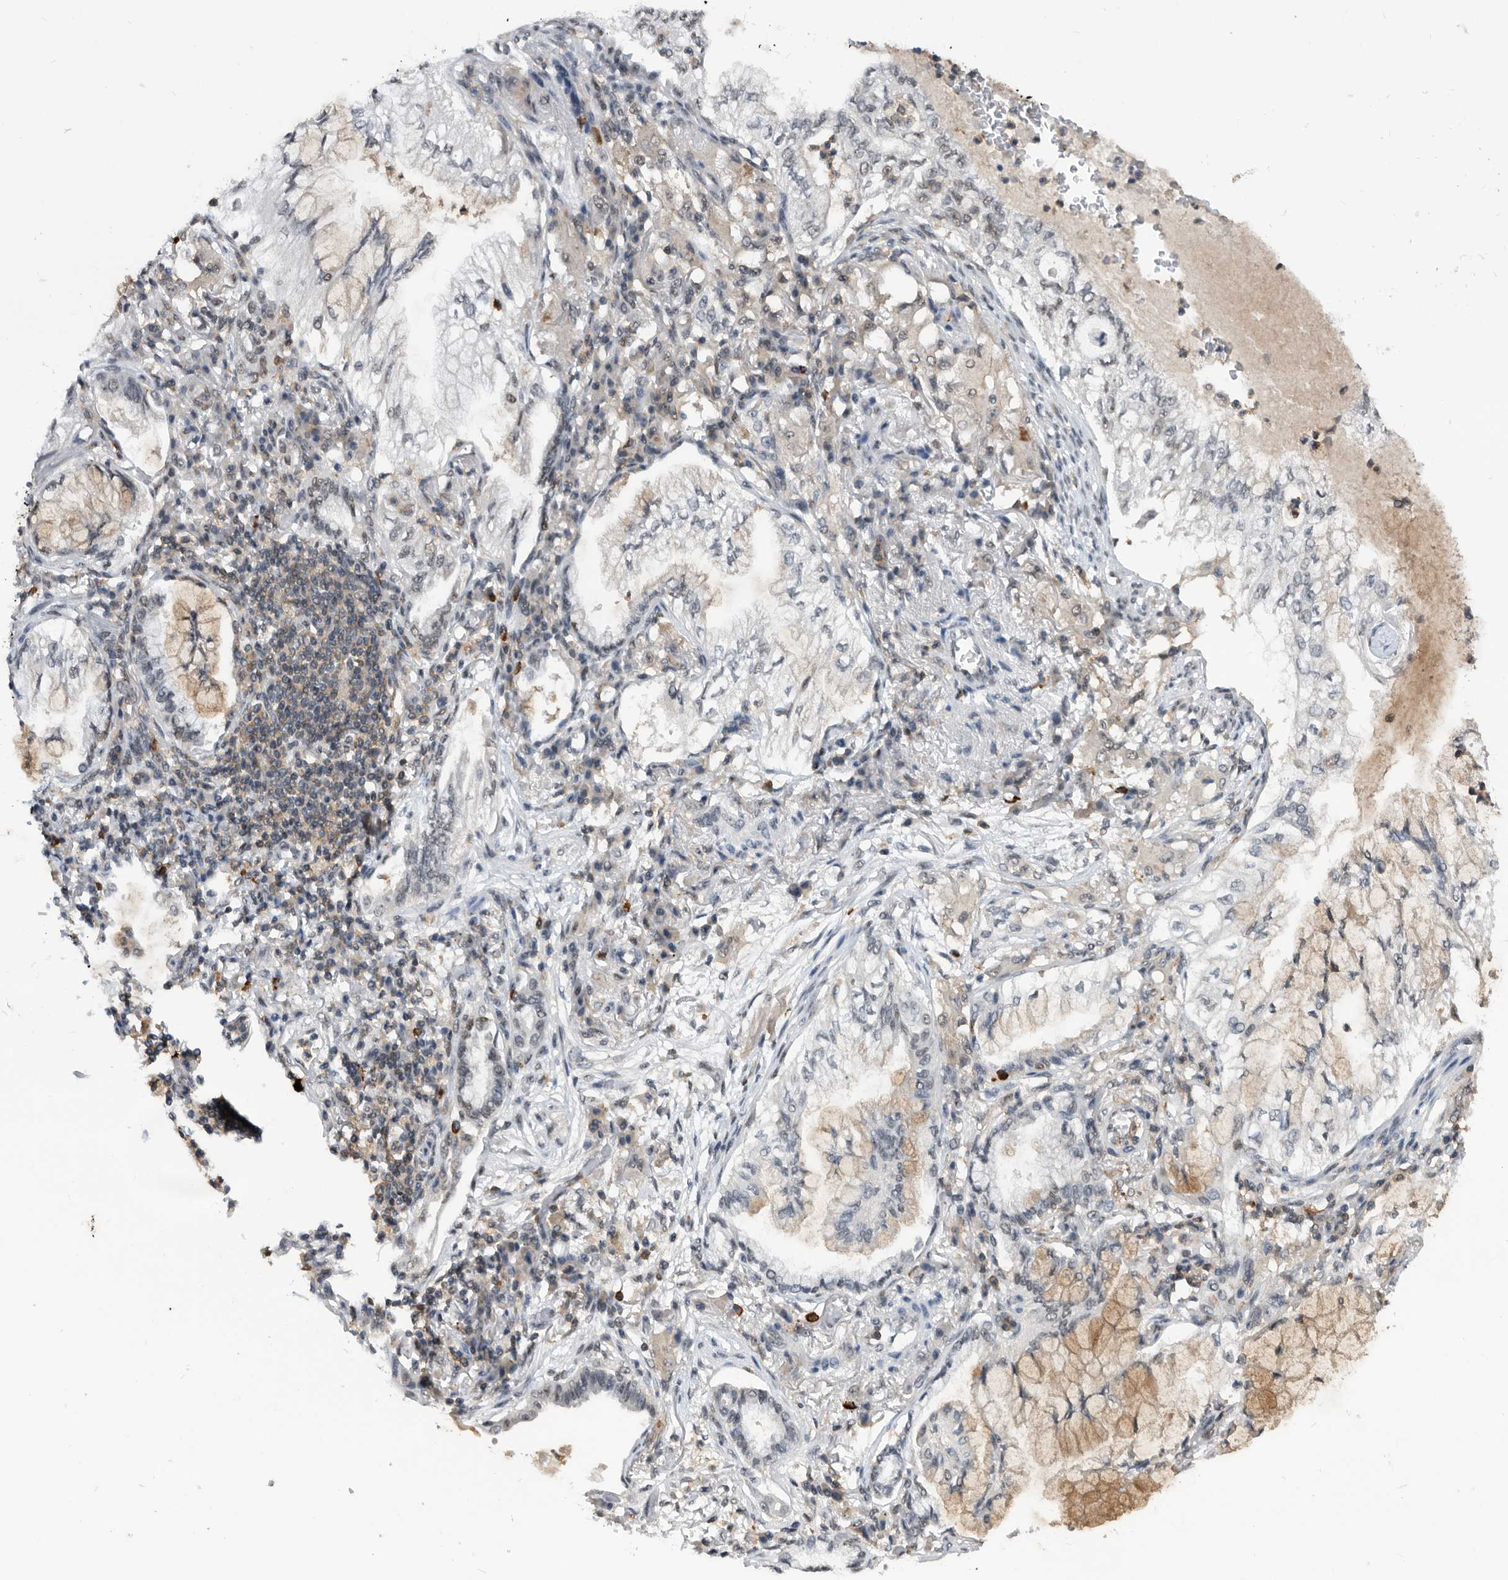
{"staining": {"intensity": "moderate", "quantity": "25%-75%", "location": "cytoplasmic/membranous"}, "tissue": "lung cancer", "cell_type": "Tumor cells", "image_type": "cancer", "snomed": [{"axis": "morphology", "description": "Adenocarcinoma, NOS"}, {"axis": "topography", "description": "Lung"}], "caption": "Tumor cells display medium levels of moderate cytoplasmic/membranous expression in about 25%-75% of cells in lung cancer.", "gene": "ZNF260", "patient": {"sex": "female", "age": 70}}